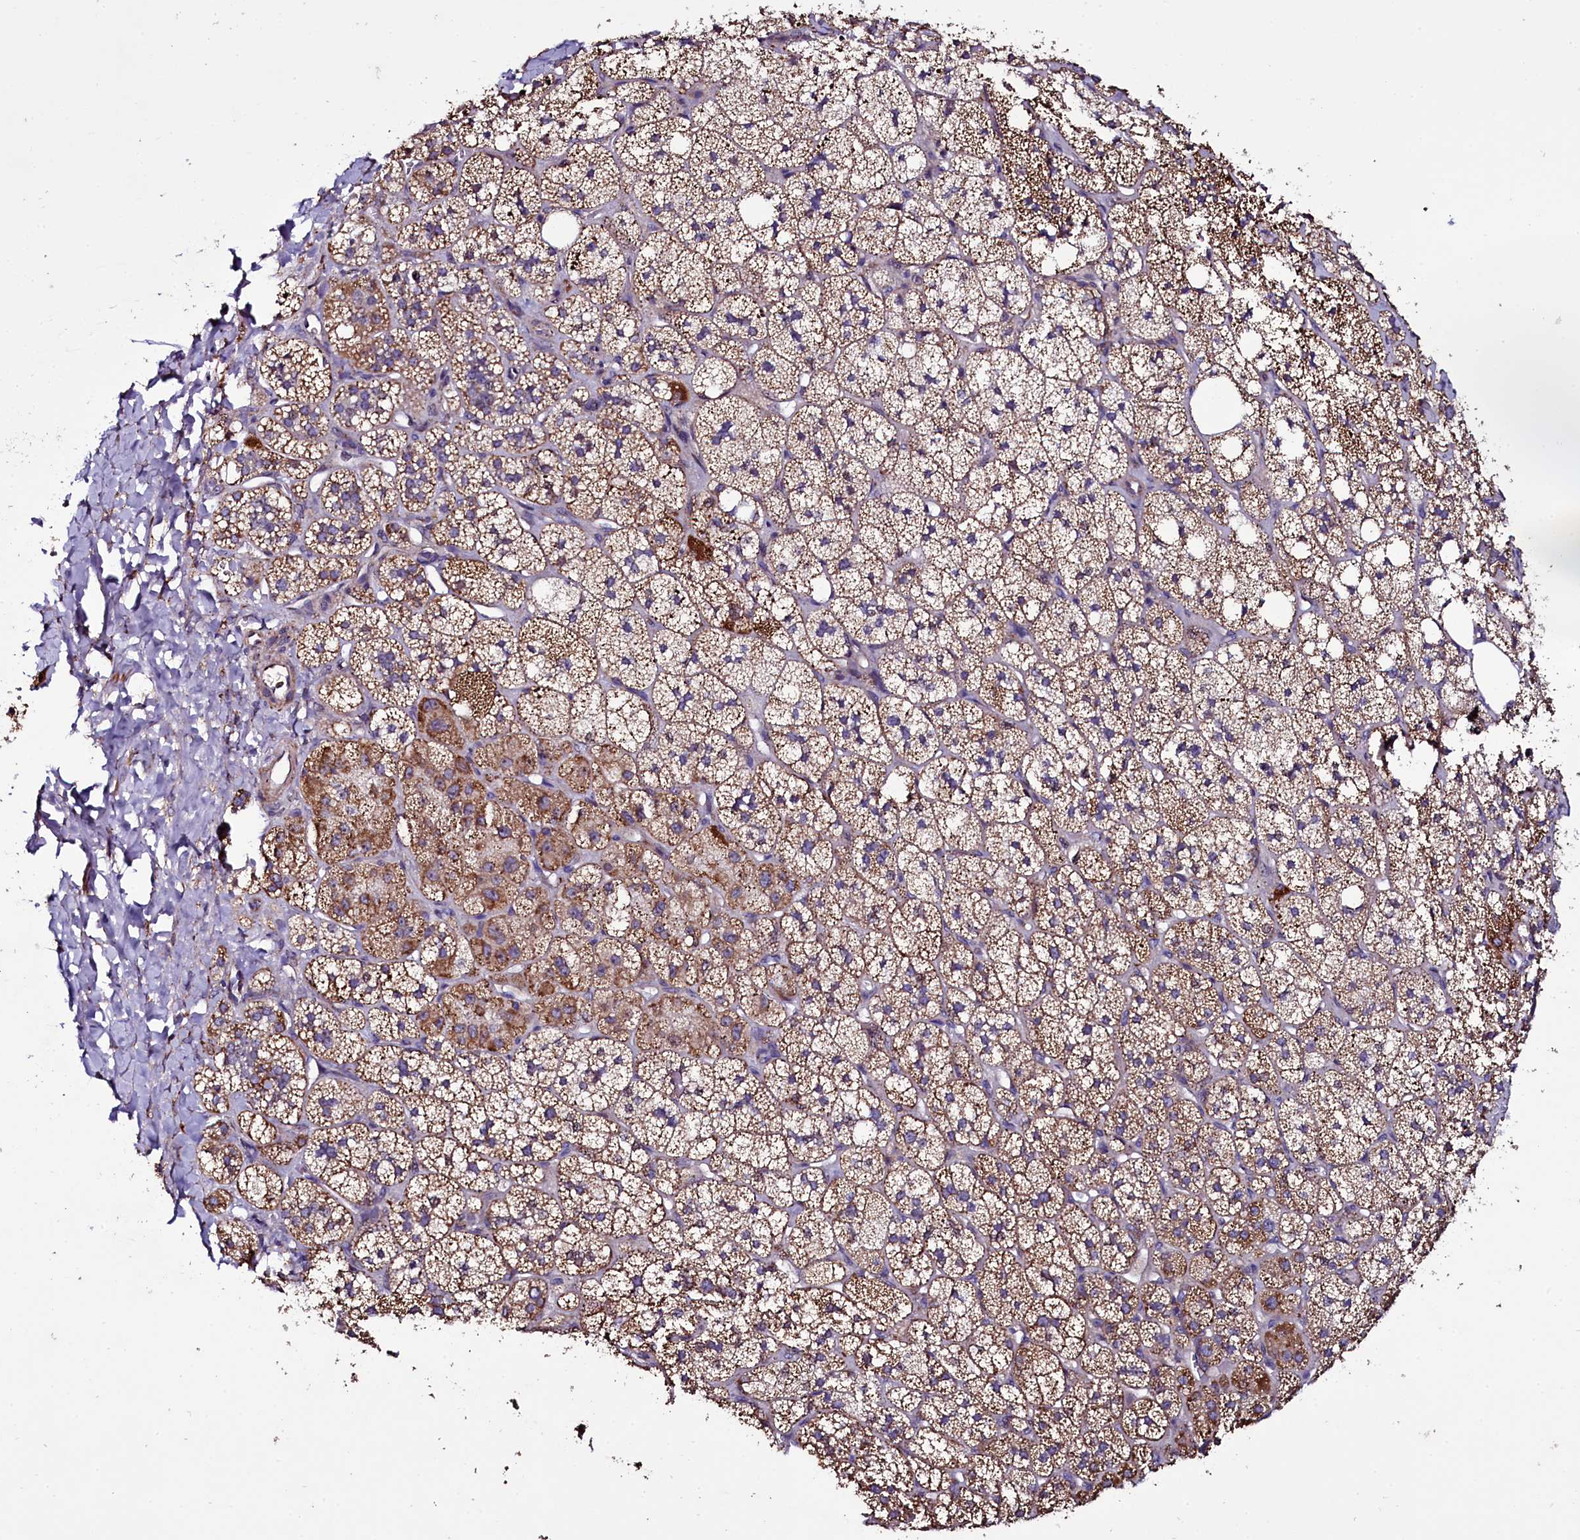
{"staining": {"intensity": "moderate", "quantity": ">75%", "location": "cytoplasmic/membranous"}, "tissue": "adrenal gland", "cell_type": "Glandular cells", "image_type": "normal", "snomed": [{"axis": "morphology", "description": "Normal tissue, NOS"}, {"axis": "topography", "description": "Adrenal gland"}], "caption": "Moderate cytoplasmic/membranous staining is seen in about >75% of glandular cells in benign adrenal gland. (Stains: DAB in brown, nuclei in blue, Microscopy: brightfield microscopy at high magnification).", "gene": "NAA80", "patient": {"sex": "male", "age": 61}}